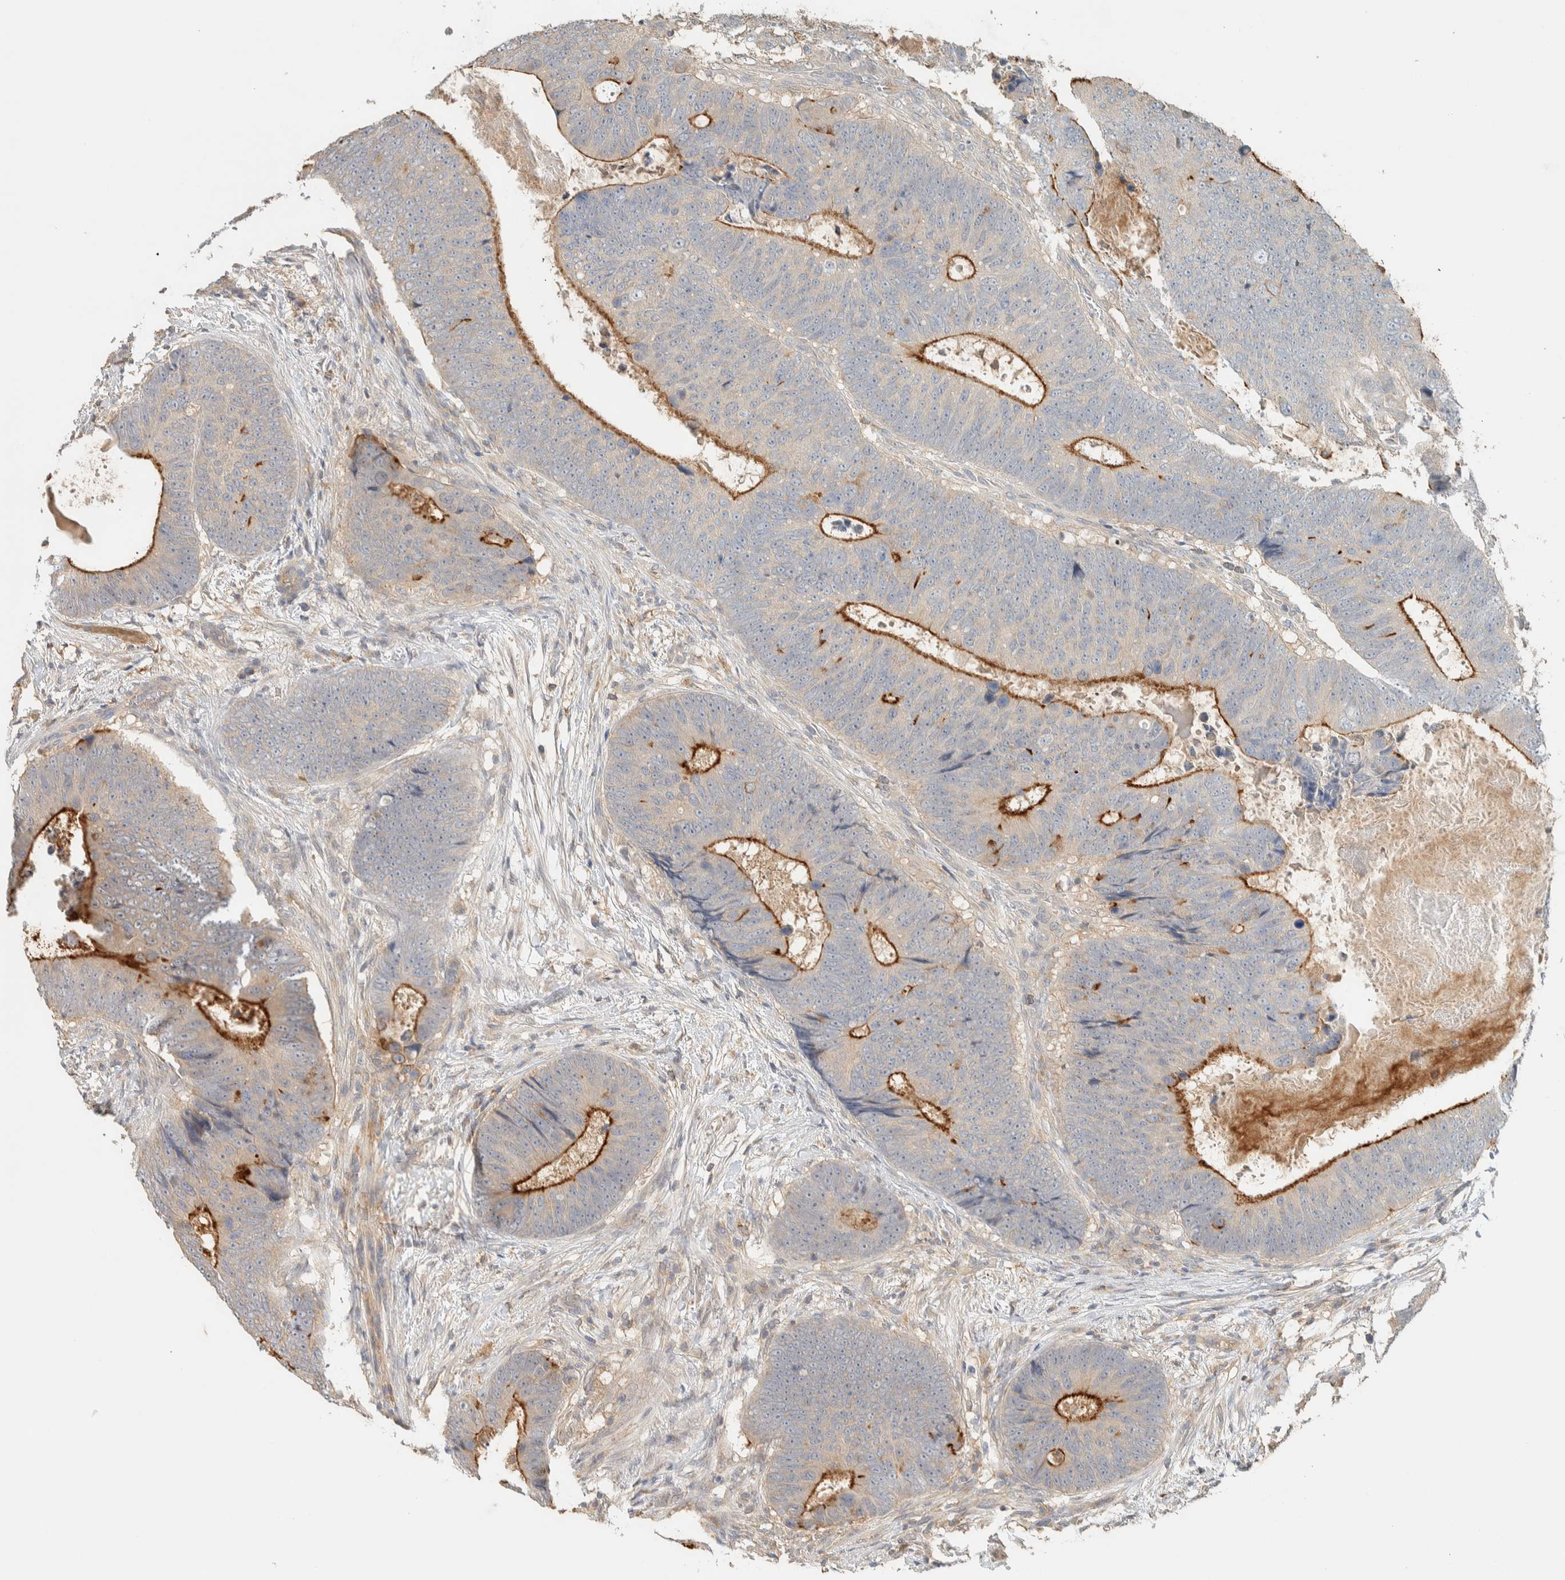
{"staining": {"intensity": "strong", "quantity": "25%-75%", "location": "cytoplasmic/membranous"}, "tissue": "colorectal cancer", "cell_type": "Tumor cells", "image_type": "cancer", "snomed": [{"axis": "morphology", "description": "Adenocarcinoma, NOS"}, {"axis": "topography", "description": "Colon"}], "caption": "IHC staining of colorectal adenocarcinoma, which displays high levels of strong cytoplasmic/membranous expression in about 25%-75% of tumor cells indicating strong cytoplasmic/membranous protein expression. The staining was performed using DAB (brown) for protein detection and nuclei were counterstained in hematoxylin (blue).", "gene": "RAB11FIP1", "patient": {"sex": "male", "age": 56}}